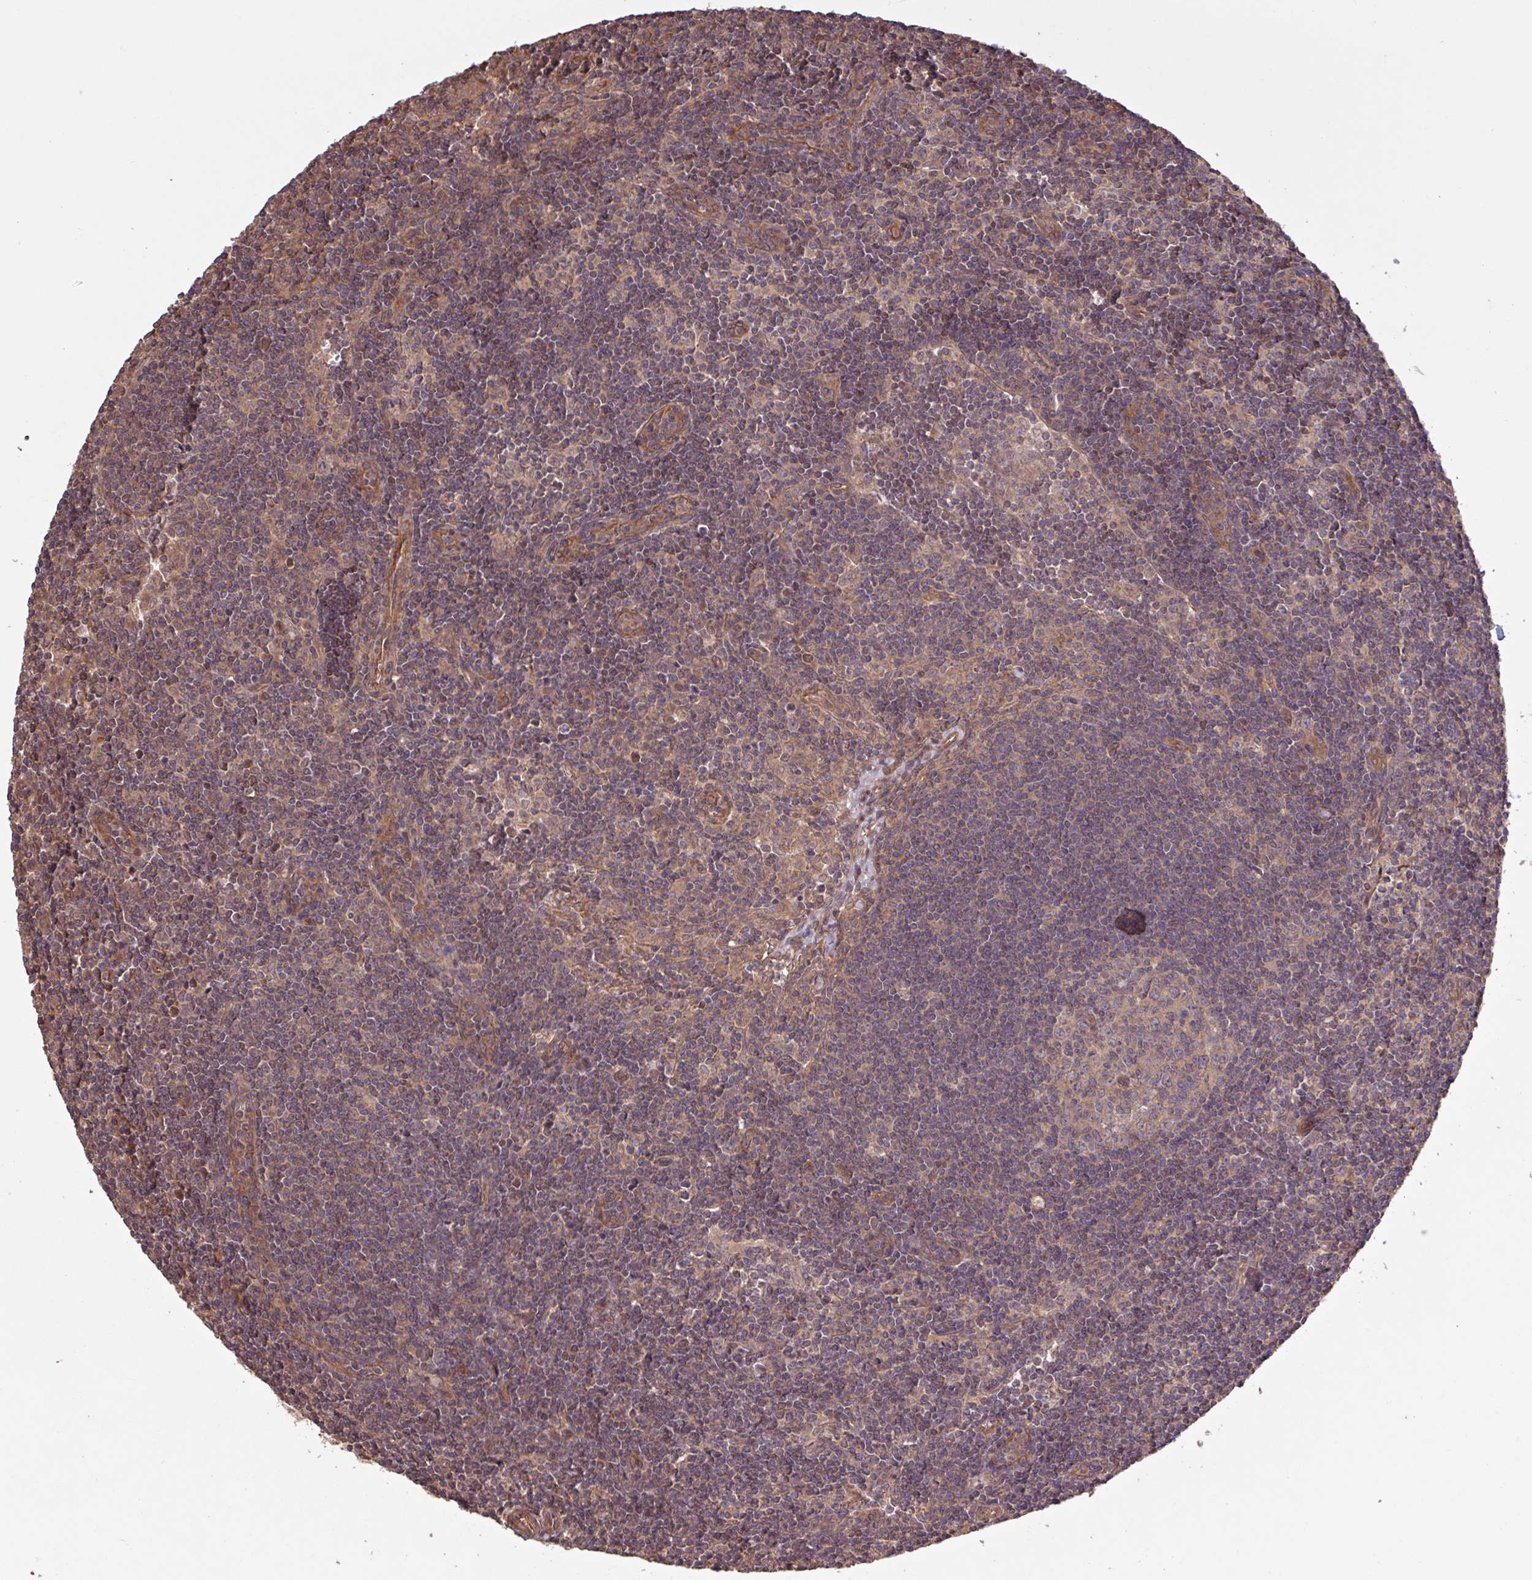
{"staining": {"intensity": "weak", "quantity": "<25%", "location": "cytoplasmic/membranous,nuclear"}, "tissue": "lymph node", "cell_type": "Germinal center cells", "image_type": "normal", "snomed": [{"axis": "morphology", "description": "Normal tissue, NOS"}, {"axis": "topography", "description": "Lymph node"}], "caption": "High power microscopy image of an immunohistochemistry histopathology image of benign lymph node, revealing no significant expression in germinal center cells.", "gene": "TRABD2A", "patient": {"sex": "female", "age": 29}}